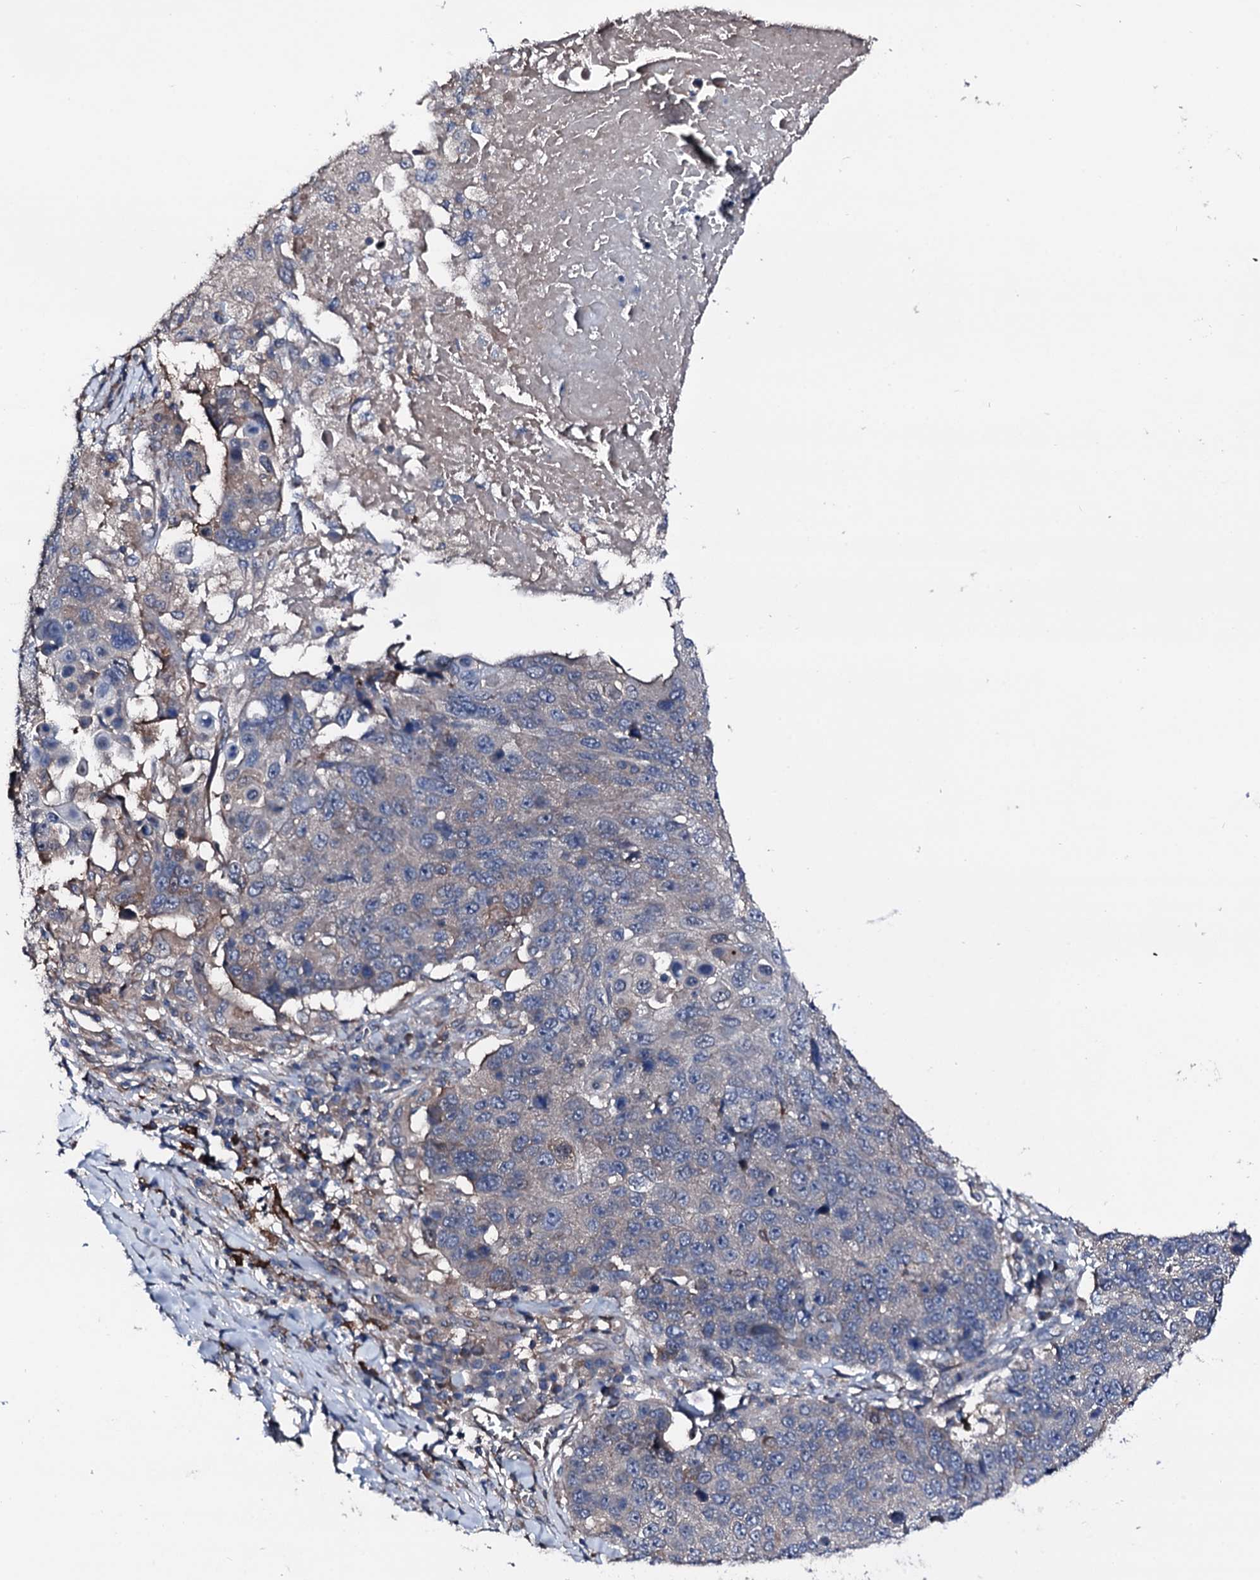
{"staining": {"intensity": "negative", "quantity": "none", "location": "none"}, "tissue": "lung cancer", "cell_type": "Tumor cells", "image_type": "cancer", "snomed": [{"axis": "morphology", "description": "Normal tissue, NOS"}, {"axis": "morphology", "description": "Squamous cell carcinoma, NOS"}, {"axis": "topography", "description": "Lymph node"}, {"axis": "topography", "description": "Lung"}], "caption": "Squamous cell carcinoma (lung) was stained to show a protein in brown. There is no significant staining in tumor cells. (DAB immunohistochemistry (IHC), high magnification).", "gene": "TRAFD1", "patient": {"sex": "male", "age": 66}}